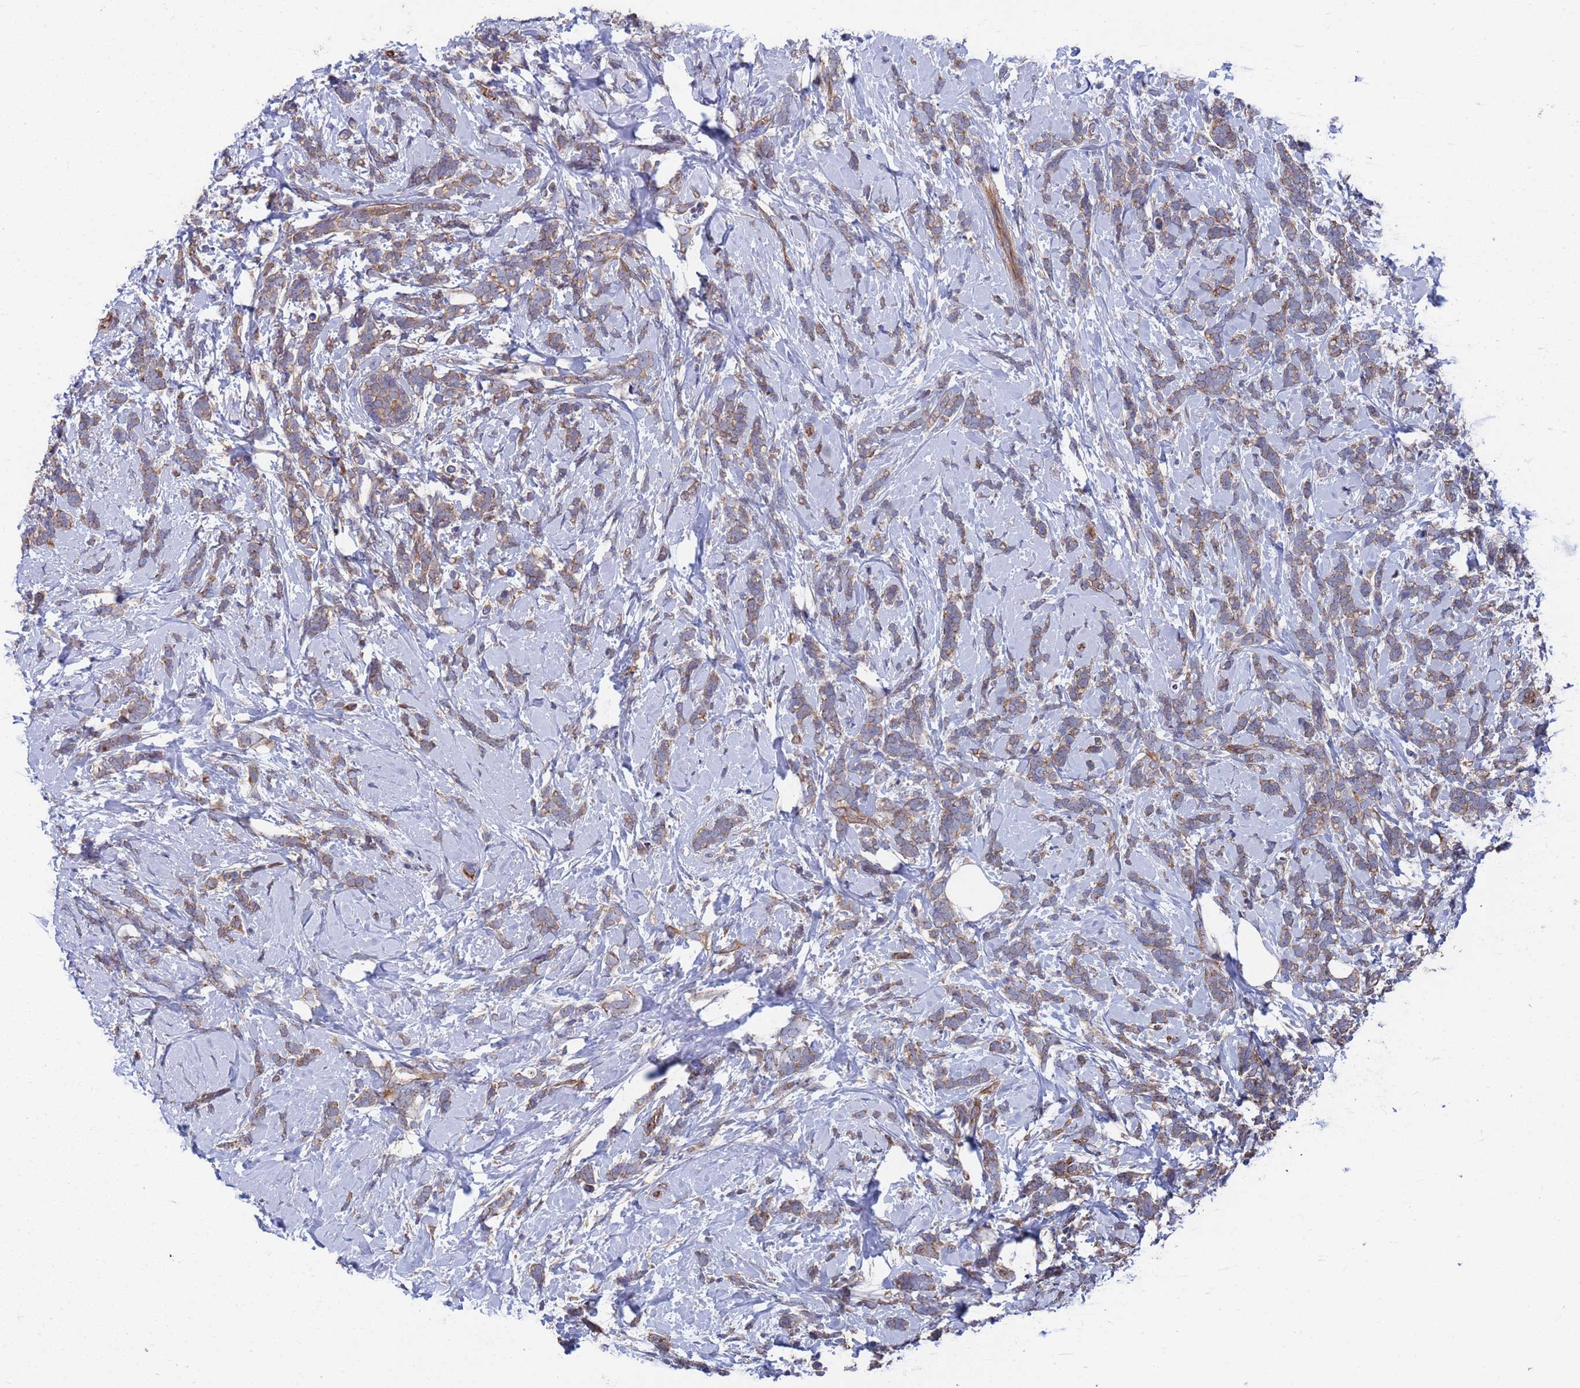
{"staining": {"intensity": "weak", "quantity": "25%-75%", "location": "cytoplasmic/membranous"}, "tissue": "breast cancer", "cell_type": "Tumor cells", "image_type": "cancer", "snomed": [{"axis": "morphology", "description": "Lobular carcinoma"}, {"axis": "topography", "description": "Breast"}], "caption": "High-power microscopy captured an immunohistochemistry micrograph of breast lobular carcinoma, revealing weak cytoplasmic/membranous expression in about 25%-75% of tumor cells.", "gene": "NDUFAF6", "patient": {"sex": "female", "age": 58}}